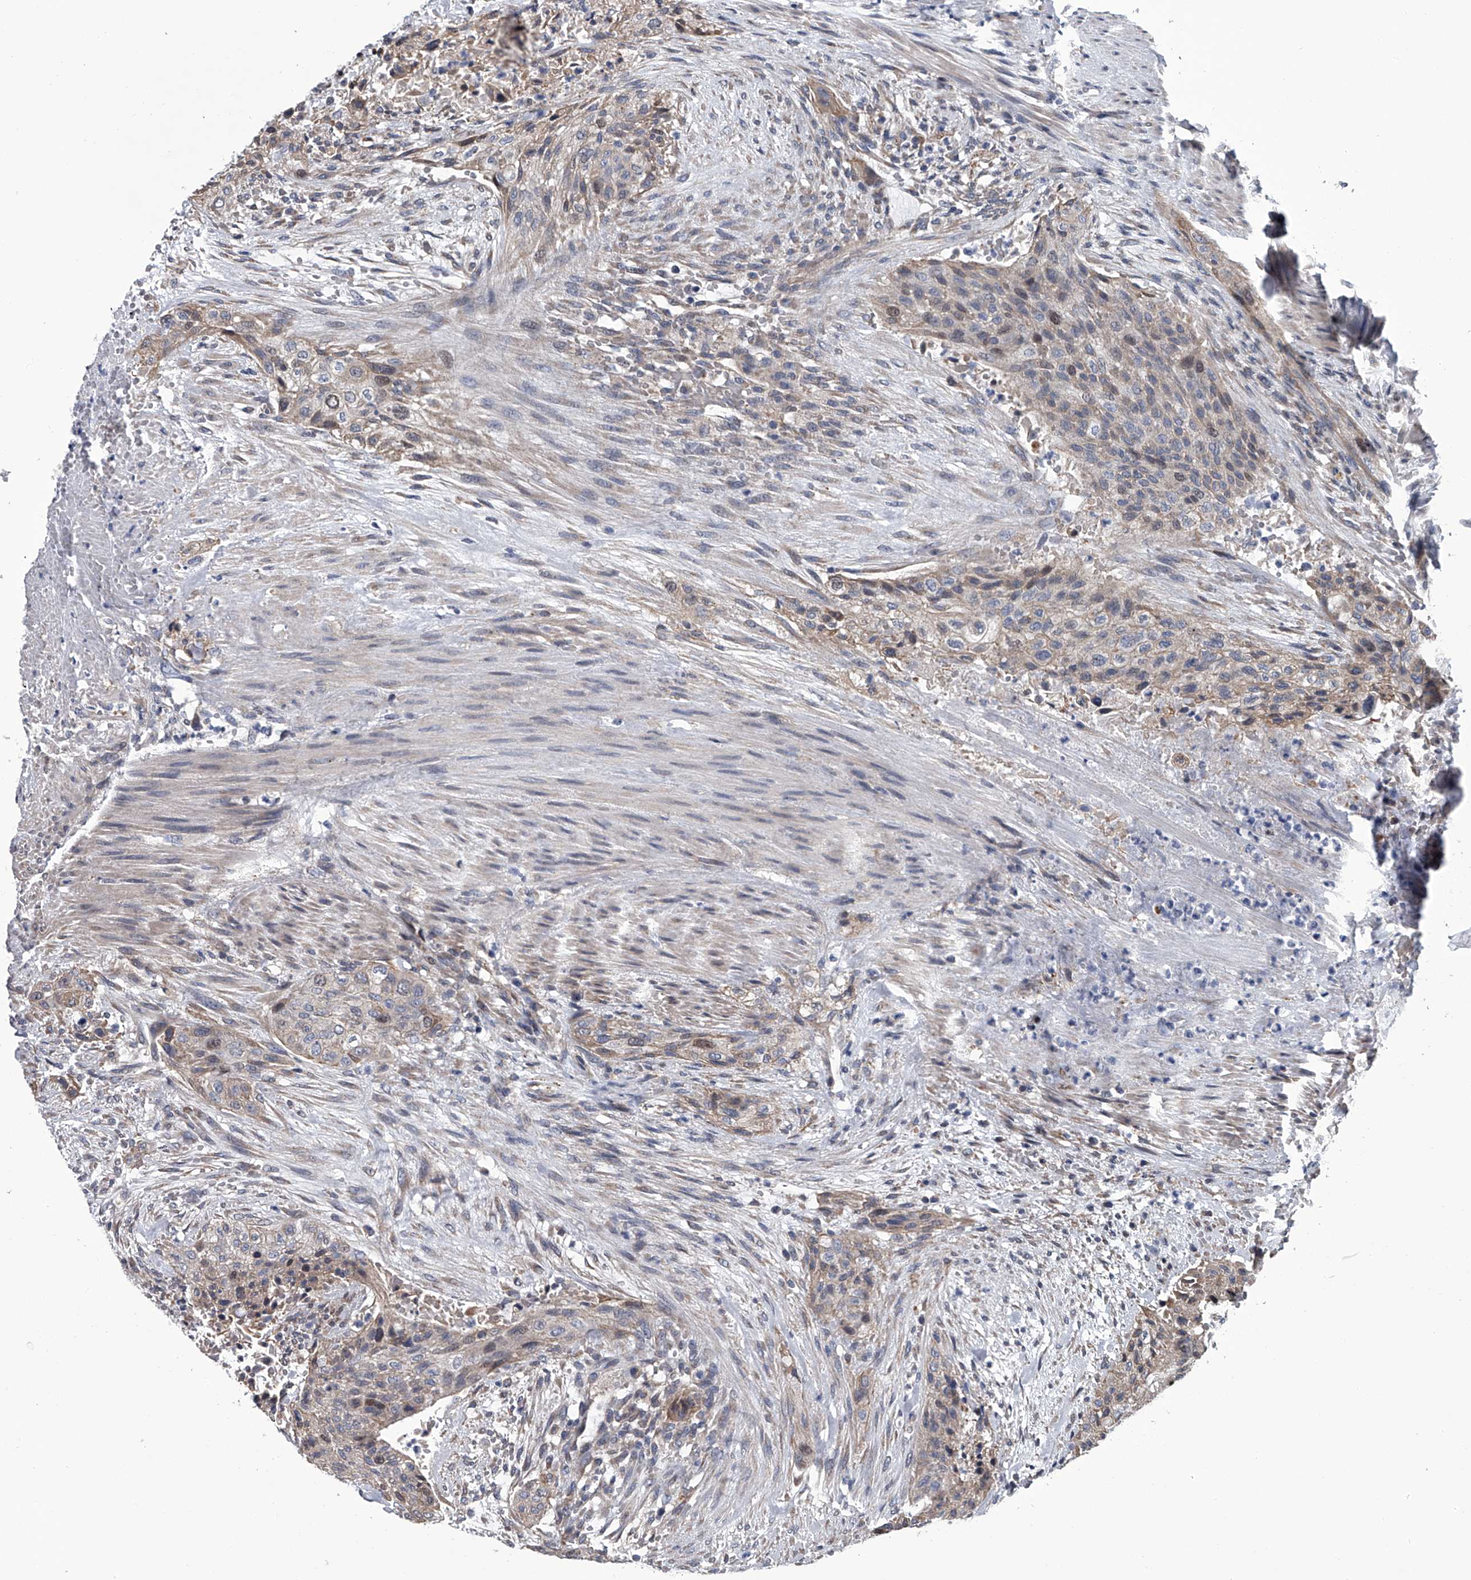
{"staining": {"intensity": "weak", "quantity": "25%-75%", "location": "cytoplasmic/membranous,nuclear"}, "tissue": "urothelial cancer", "cell_type": "Tumor cells", "image_type": "cancer", "snomed": [{"axis": "morphology", "description": "Urothelial carcinoma, High grade"}, {"axis": "topography", "description": "Urinary bladder"}], "caption": "The photomicrograph demonstrates staining of urothelial carcinoma (high-grade), revealing weak cytoplasmic/membranous and nuclear protein positivity (brown color) within tumor cells. The staining is performed using DAB brown chromogen to label protein expression. The nuclei are counter-stained blue using hematoxylin.", "gene": "ABCG1", "patient": {"sex": "male", "age": 35}}